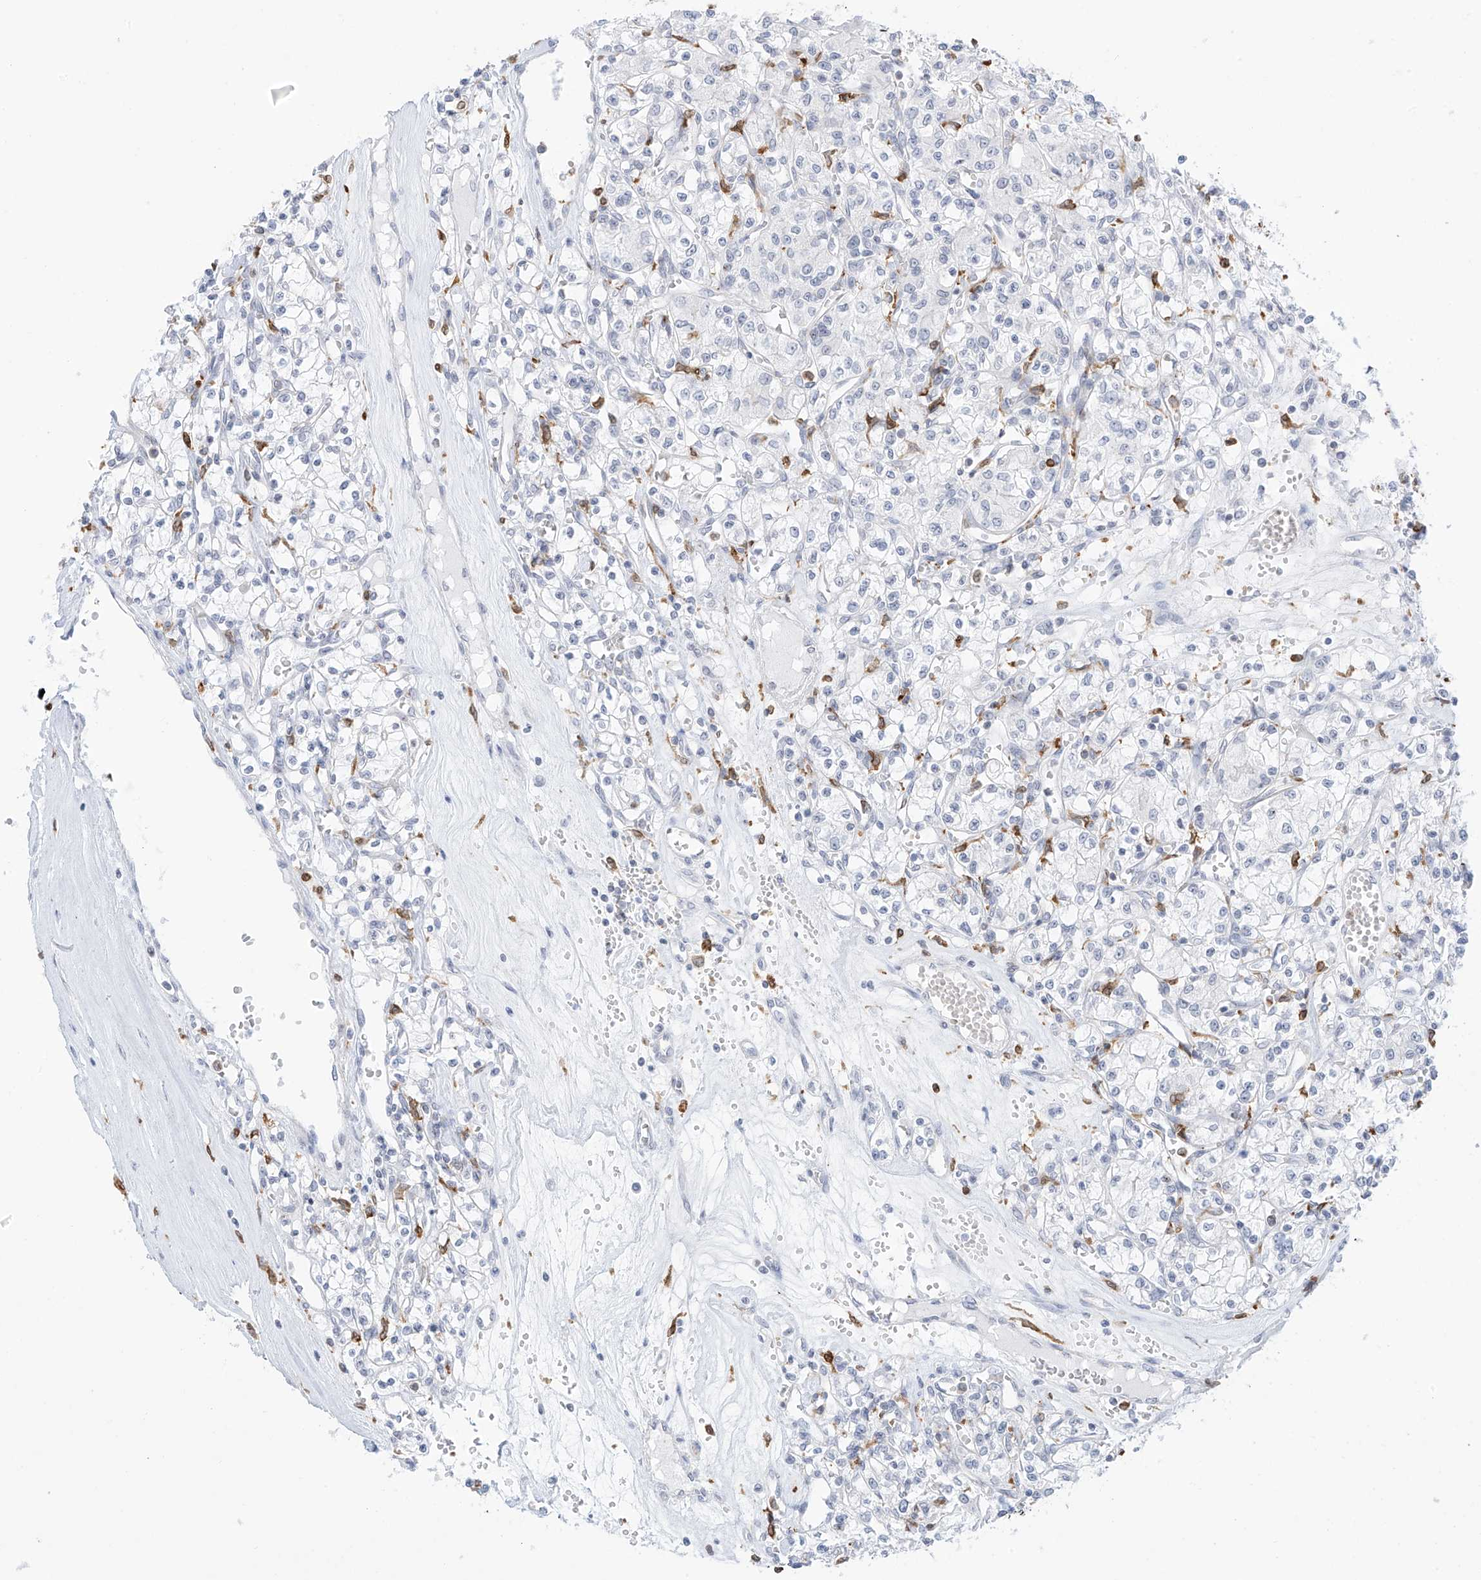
{"staining": {"intensity": "negative", "quantity": "none", "location": "none"}, "tissue": "renal cancer", "cell_type": "Tumor cells", "image_type": "cancer", "snomed": [{"axis": "morphology", "description": "Adenocarcinoma, NOS"}, {"axis": "topography", "description": "Kidney"}], "caption": "High power microscopy photomicrograph of an immunohistochemistry (IHC) histopathology image of adenocarcinoma (renal), revealing no significant expression in tumor cells.", "gene": "TBXAS1", "patient": {"sex": "female", "age": 59}}